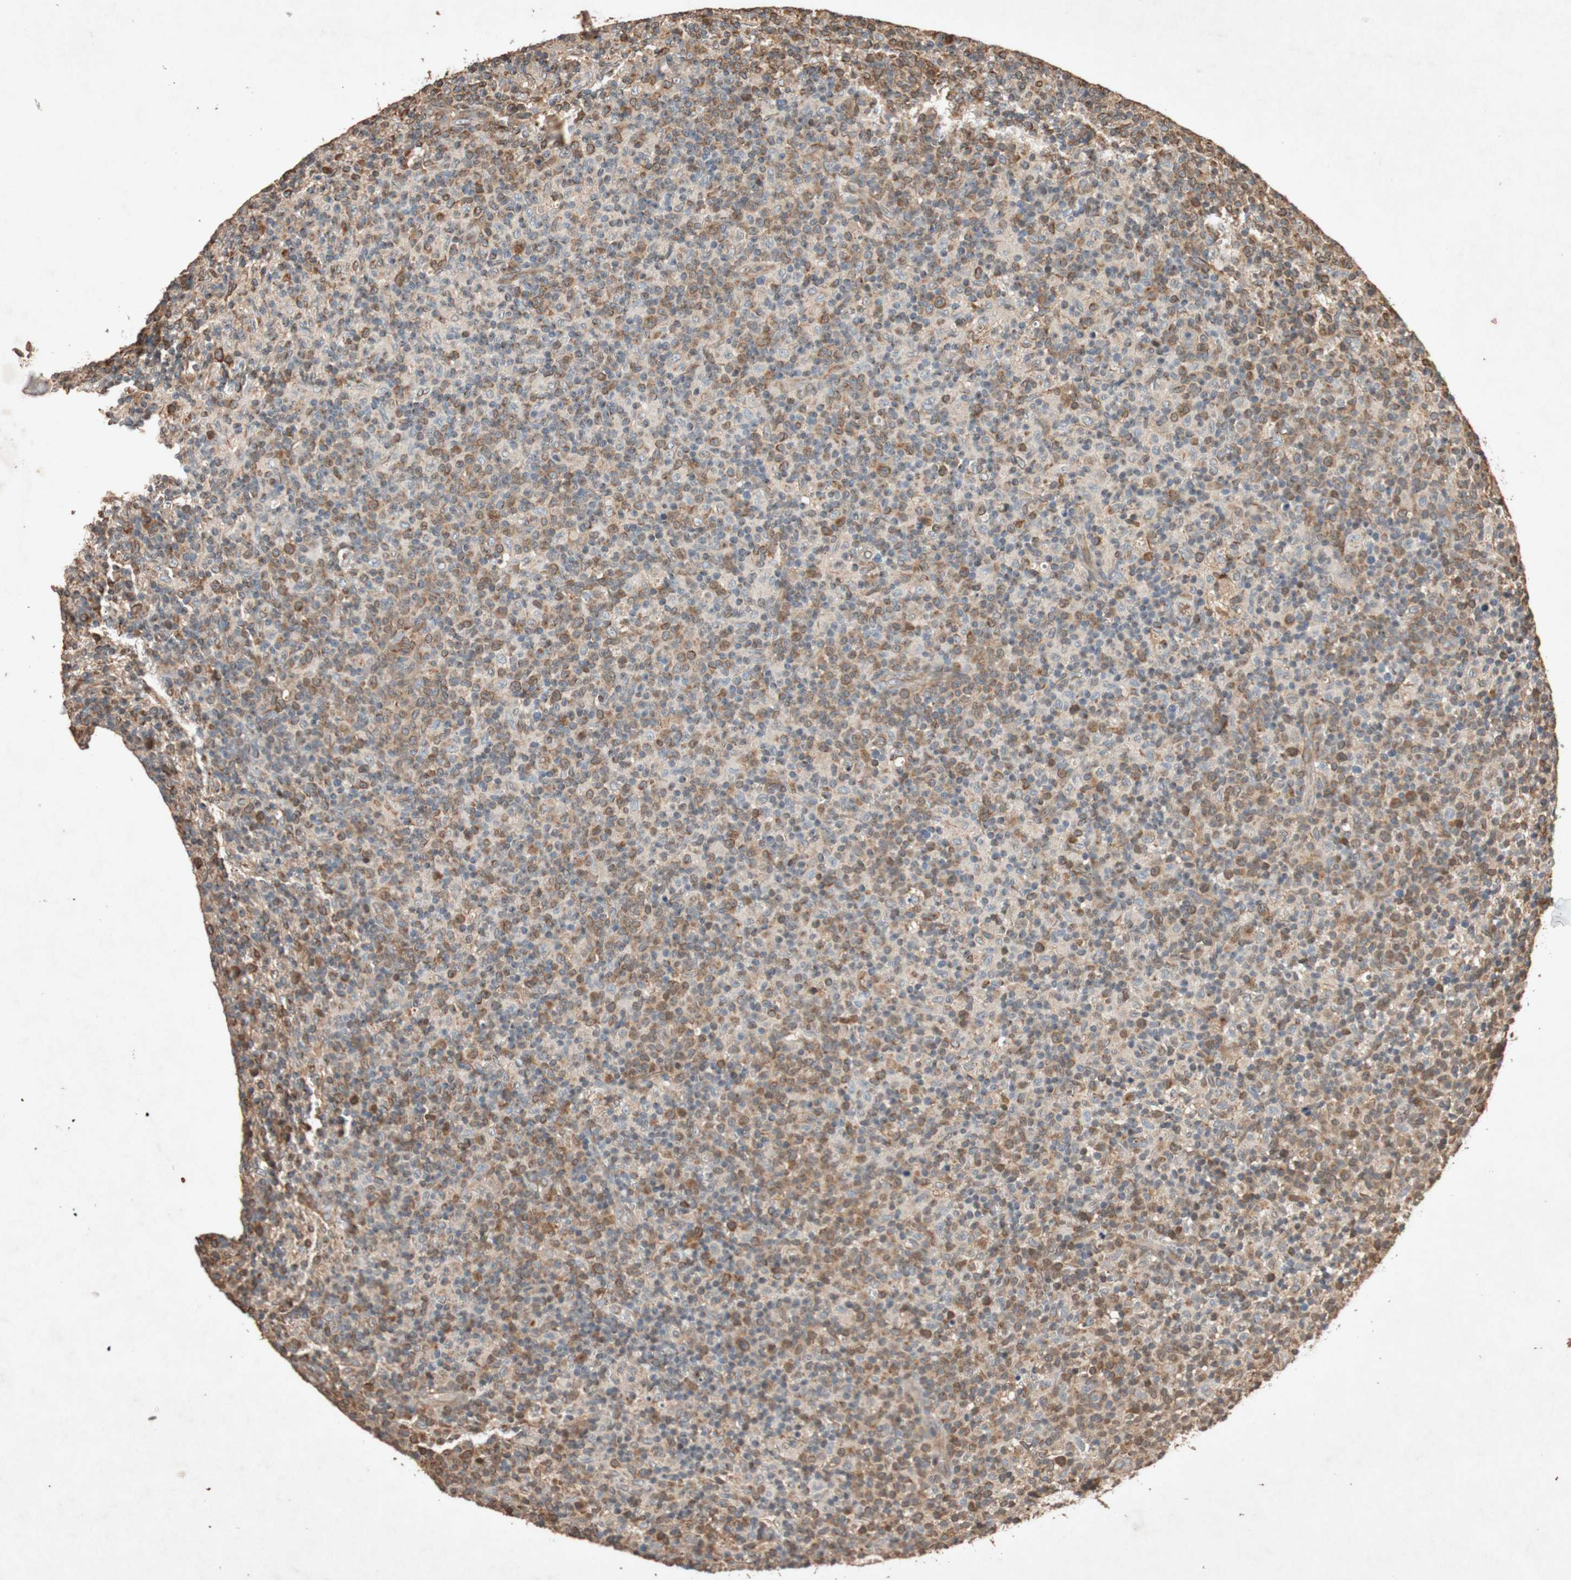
{"staining": {"intensity": "moderate", "quantity": ">75%", "location": "cytoplasmic/membranous"}, "tissue": "lymph node", "cell_type": "Germinal center cells", "image_type": "normal", "snomed": [{"axis": "morphology", "description": "Normal tissue, NOS"}, {"axis": "morphology", "description": "Inflammation, NOS"}, {"axis": "topography", "description": "Lymph node"}], "caption": "Approximately >75% of germinal center cells in normal lymph node exhibit moderate cytoplasmic/membranous protein expression as visualized by brown immunohistochemical staining.", "gene": "TUBB", "patient": {"sex": "male", "age": 55}}